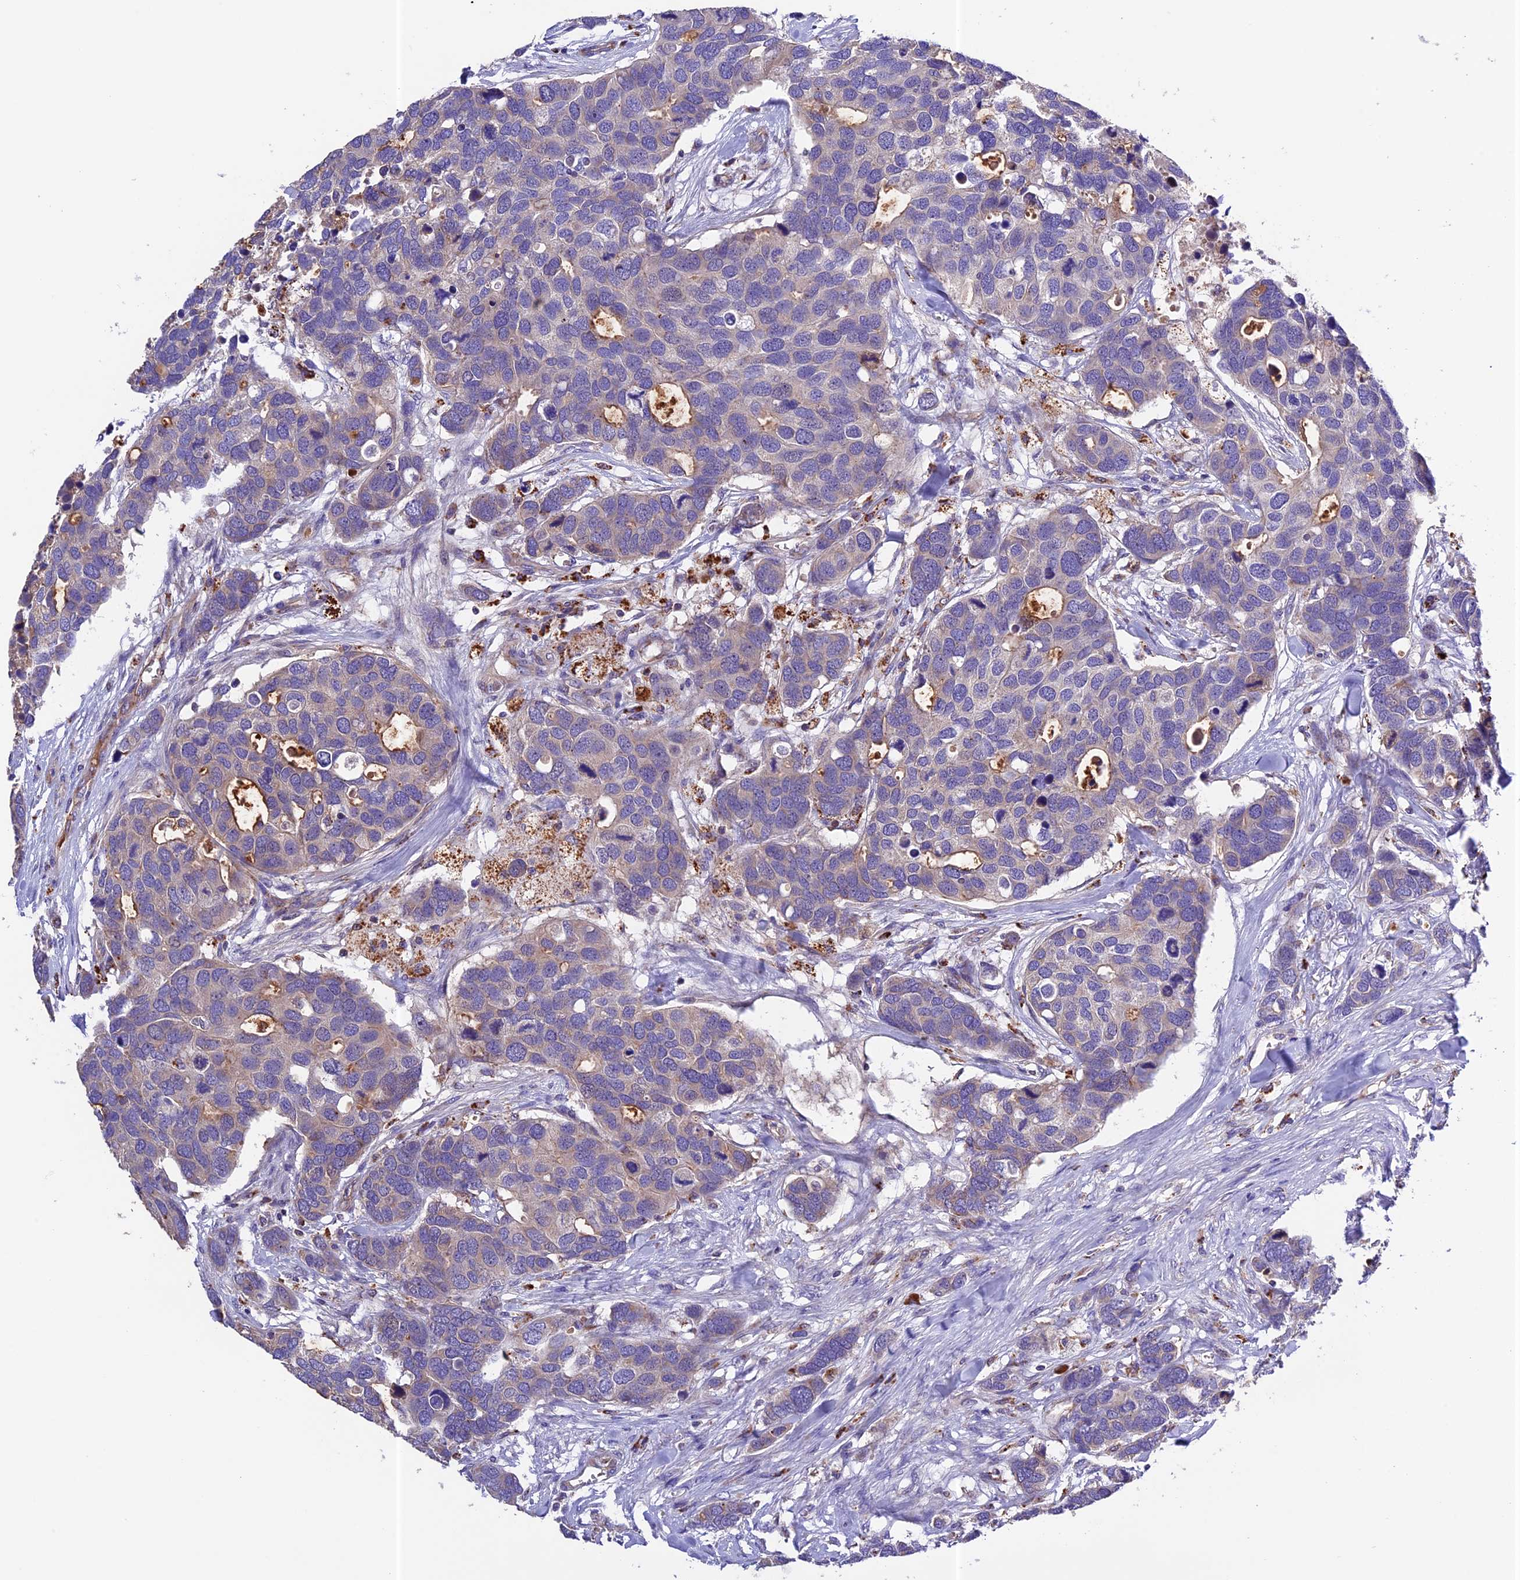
{"staining": {"intensity": "moderate", "quantity": "<25%", "location": "cytoplasmic/membranous"}, "tissue": "breast cancer", "cell_type": "Tumor cells", "image_type": "cancer", "snomed": [{"axis": "morphology", "description": "Duct carcinoma"}, {"axis": "topography", "description": "Breast"}], "caption": "A high-resolution histopathology image shows immunohistochemistry (IHC) staining of breast invasive ductal carcinoma, which displays moderate cytoplasmic/membranous positivity in approximately <25% of tumor cells.", "gene": "METTL22", "patient": {"sex": "female", "age": 83}}